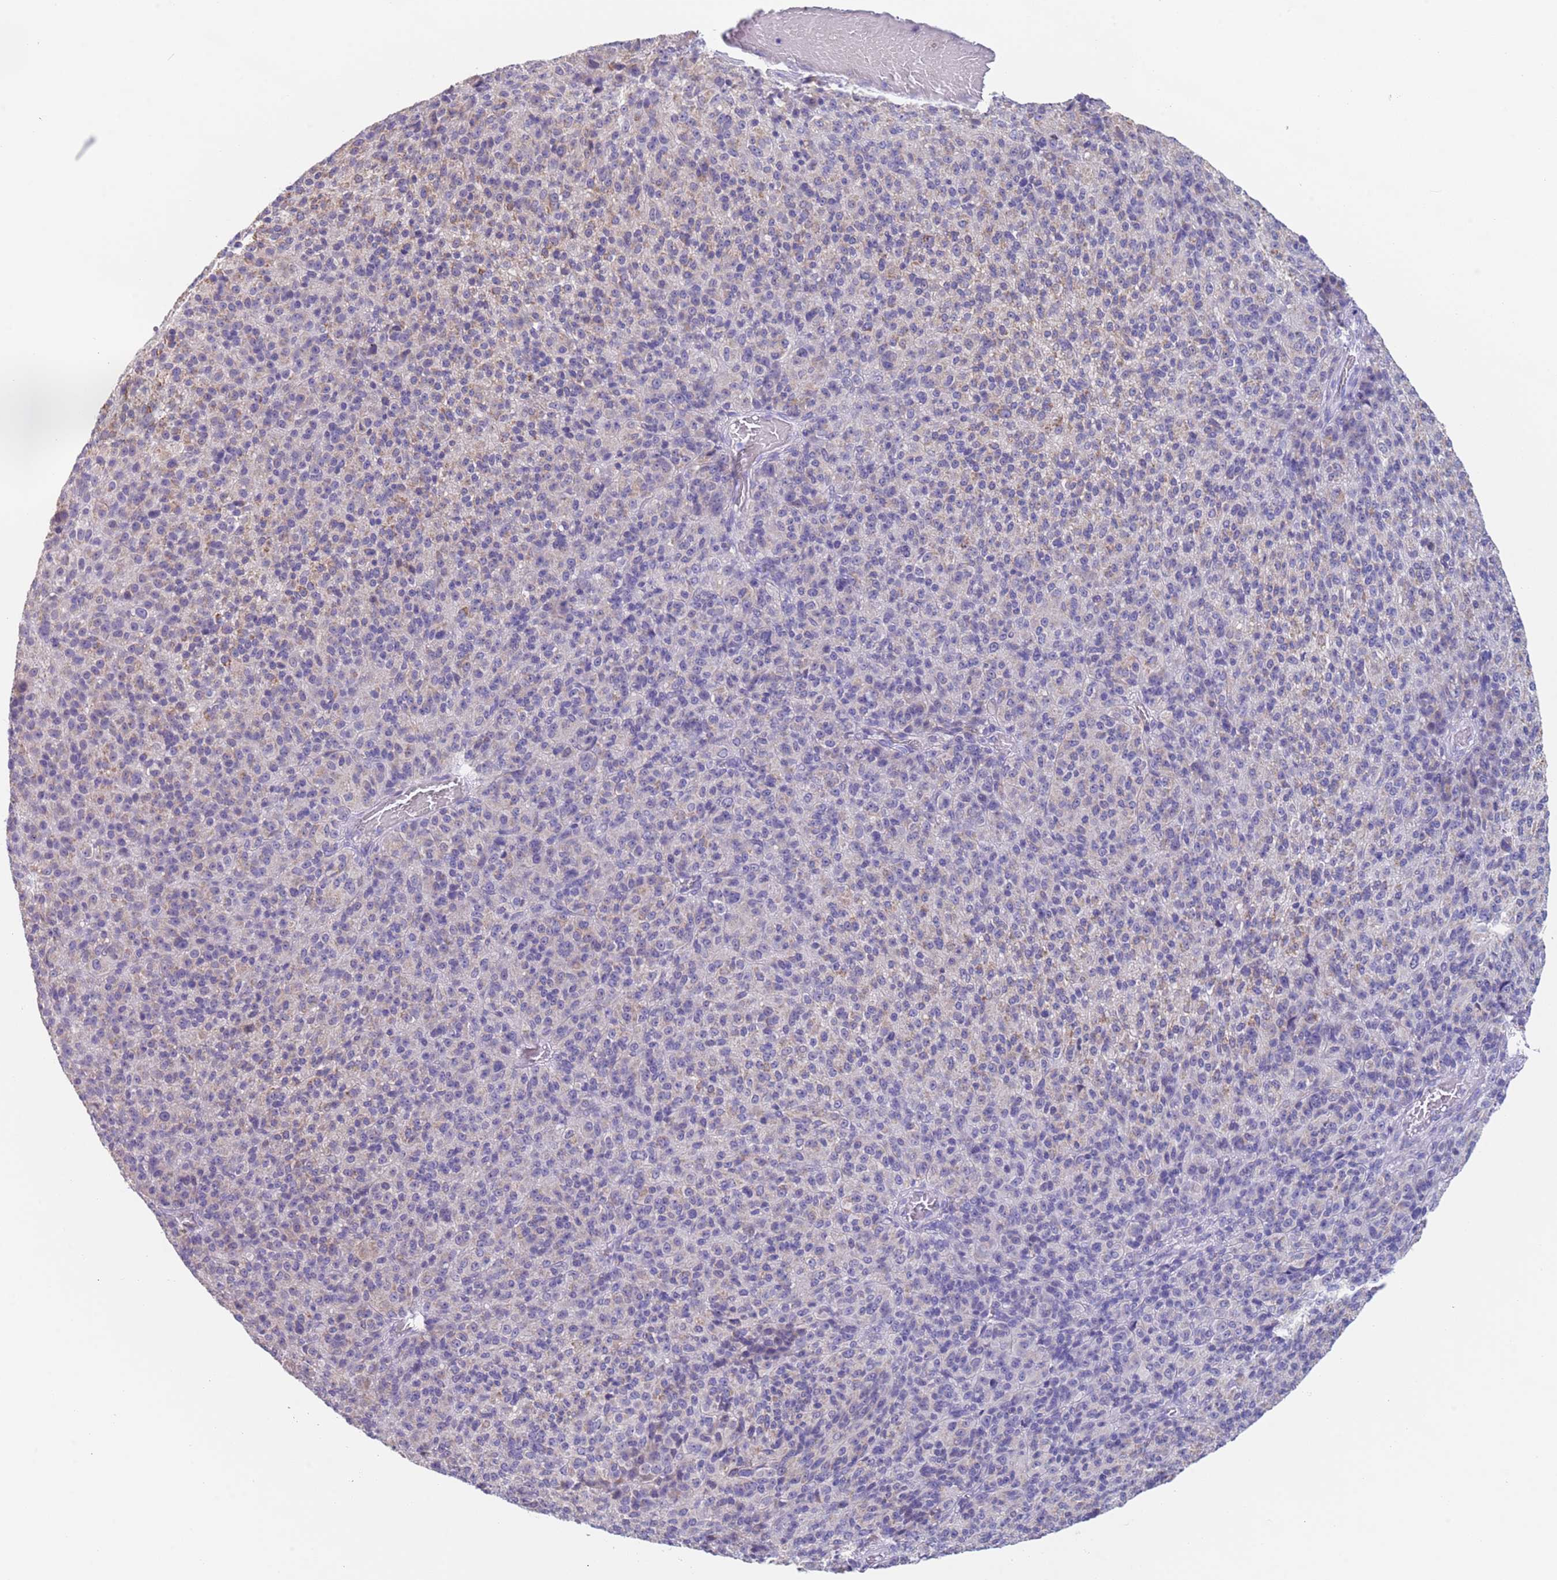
{"staining": {"intensity": "negative", "quantity": "none", "location": "none"}, "tissue": "melanoma", "cell_type": "Tumor cells", "image_type": "cancer", "snomed": [{"axis": "morphology", "description": "Malignant melanoma, Metastatic site"}, {"axis": "topography", "description": "Brain"}], "caption": "Melanoma was stained to show a protein in brown. There is no significant positivity in tumor cells.", "gene": "SPIRE2", "patient": {"sex": "female", "age": 56}}